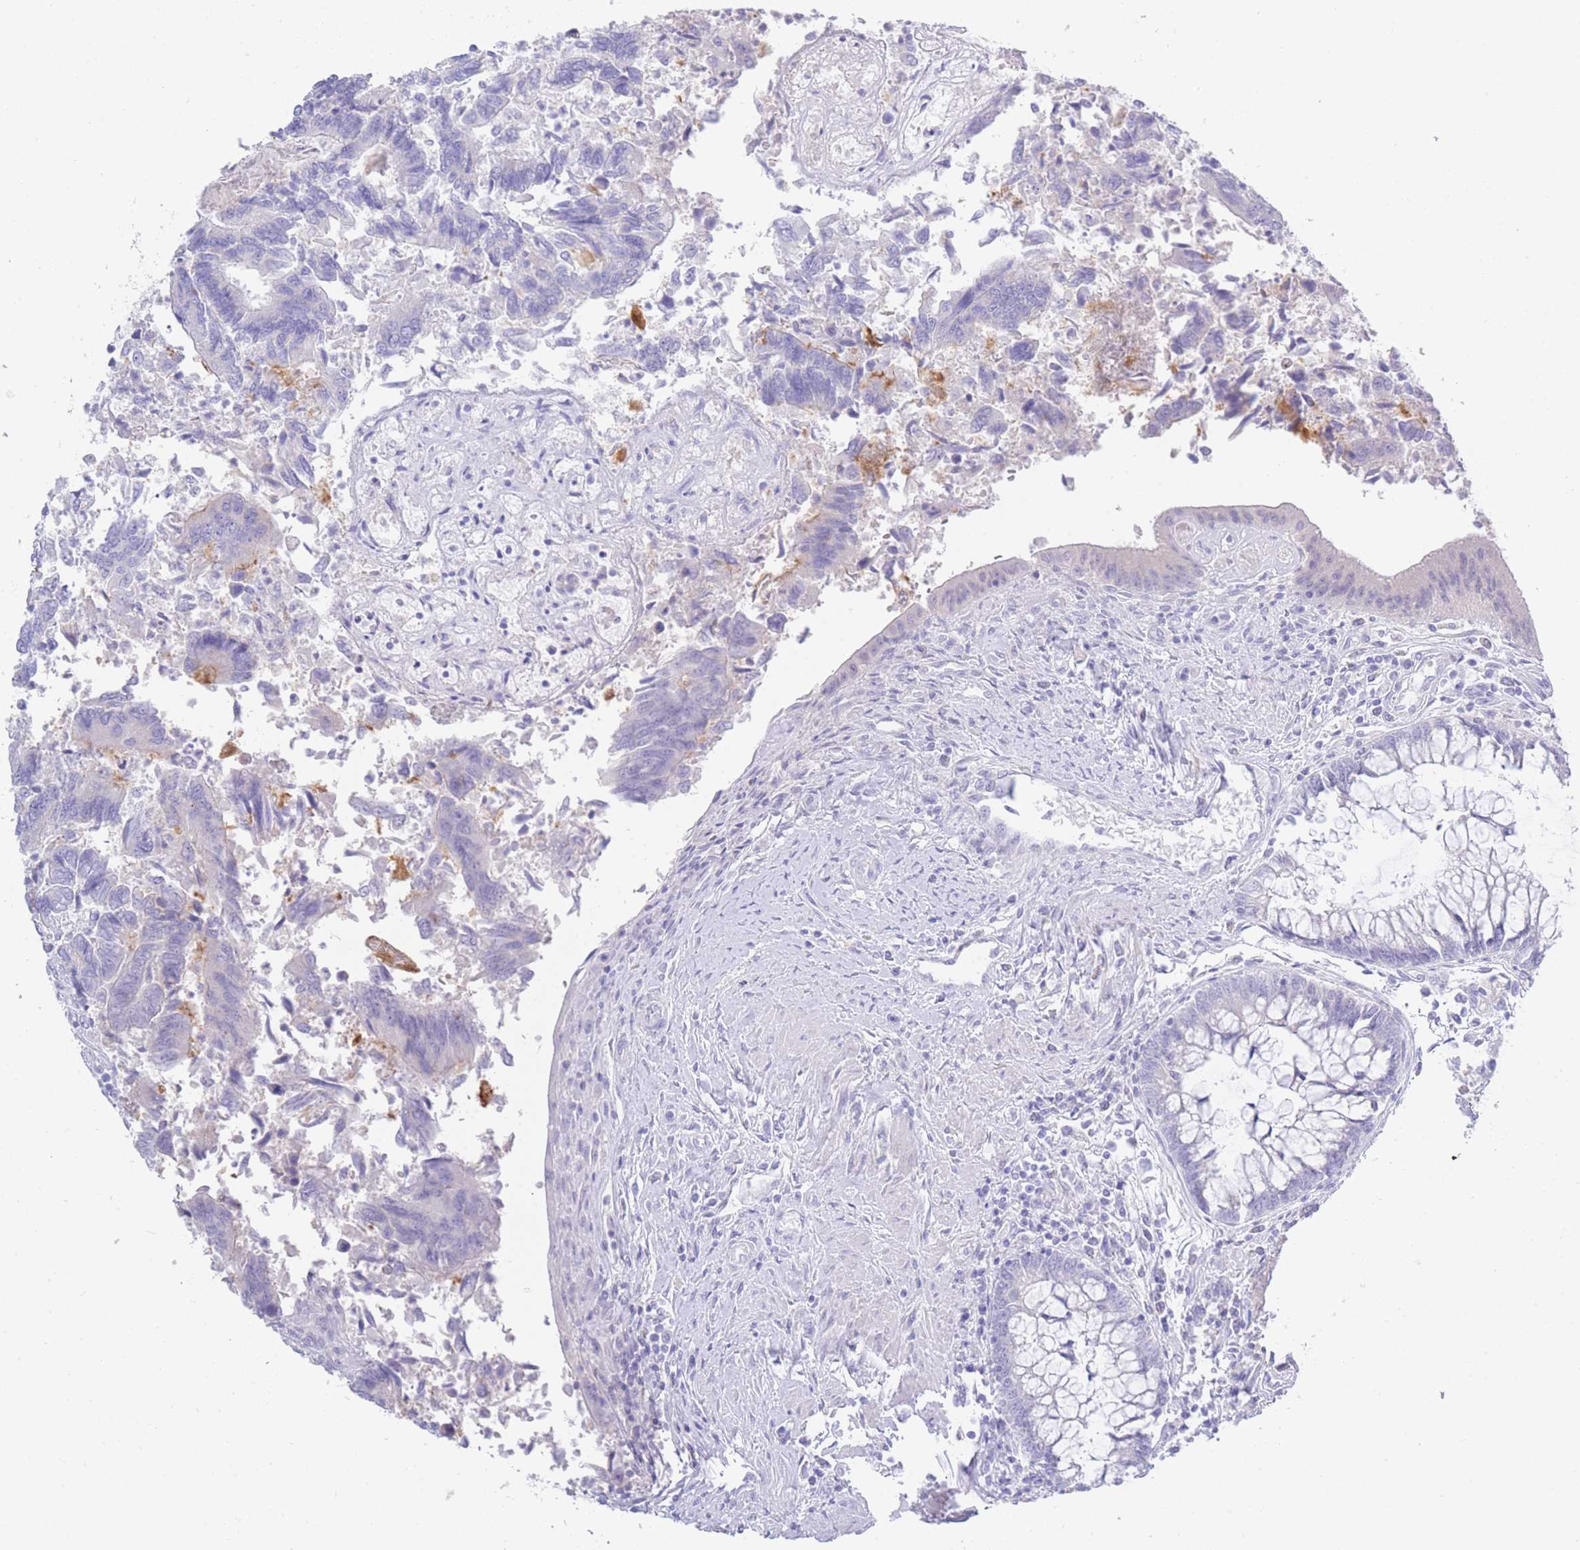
{"staining": {"intensity": "negative", "quantity": "none", "location": "none"}, "tissue": "colorectal cancer", "cell_type": "Tumor cells", "image_type": "cancer", "snomed": [{"axis": "morphology", "description": "Adenocarcinoma, NOS"}, {"axis": "topography", "description": "Colon"}], "caption": "The histopathology image demonstrates no staining of tumor cells in colorectal cancer (adenocarcinoma).", "gene": "LRRC37A", "patient": {"sex": "female", "age": 67}}